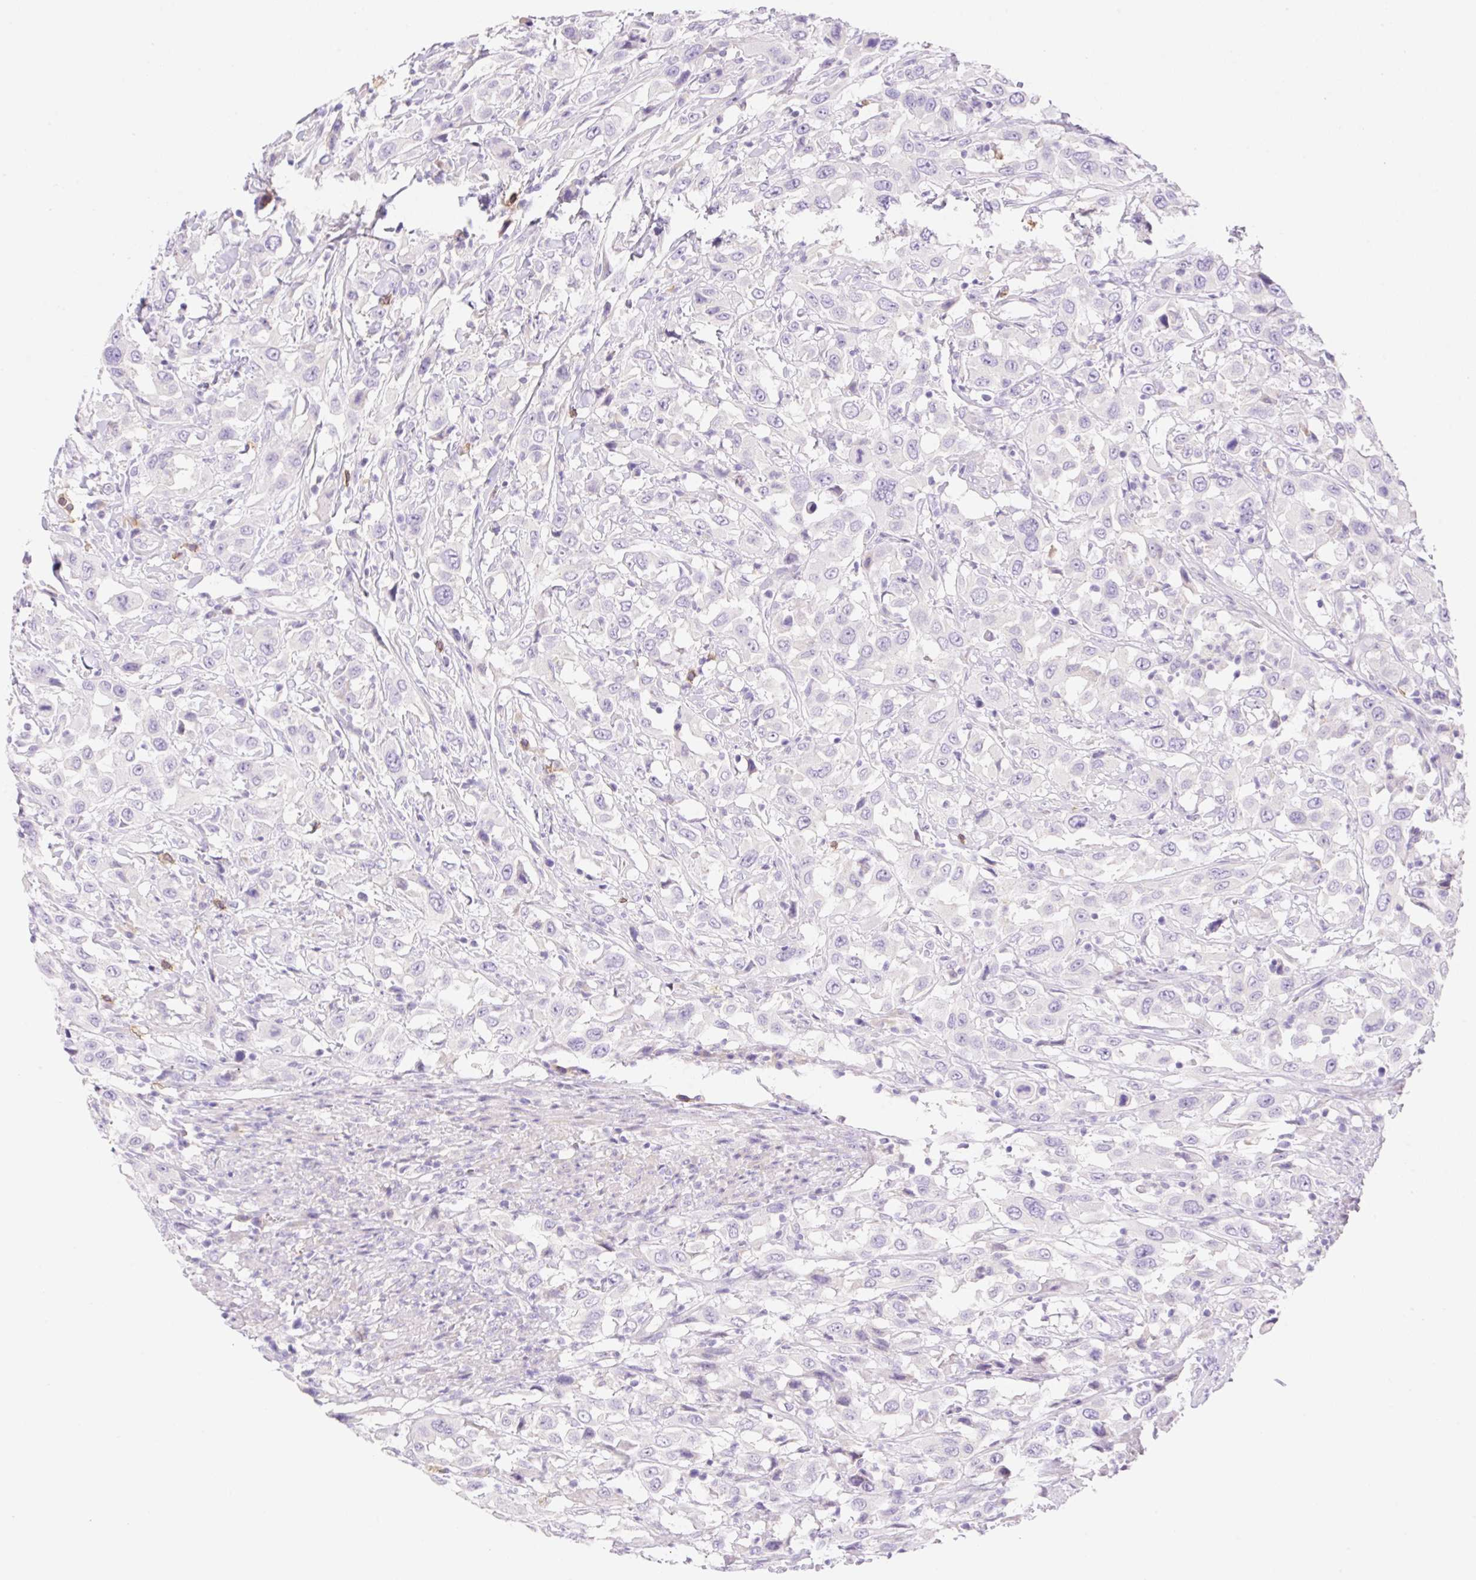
{"staining": {"intensity": "negative", "quantity": "none", "location": "none"}, "tissue": "urothelial cancer", "cell_type": "Tumor cells", "image_type": "cancer", "snomed": [{"axis": "morphology", "description": "Urothelial carcinoma, High grade"}, {"axis": "topography", "description": "Urinary bladder"}], "caption": "This is an immunohistochemistry (IHC) image of human urothelial carcinoma (high-grade). There is no staining in tumor cells.", "gene": "DENND5A", "patient": {"sex": "male", "age": 61}}